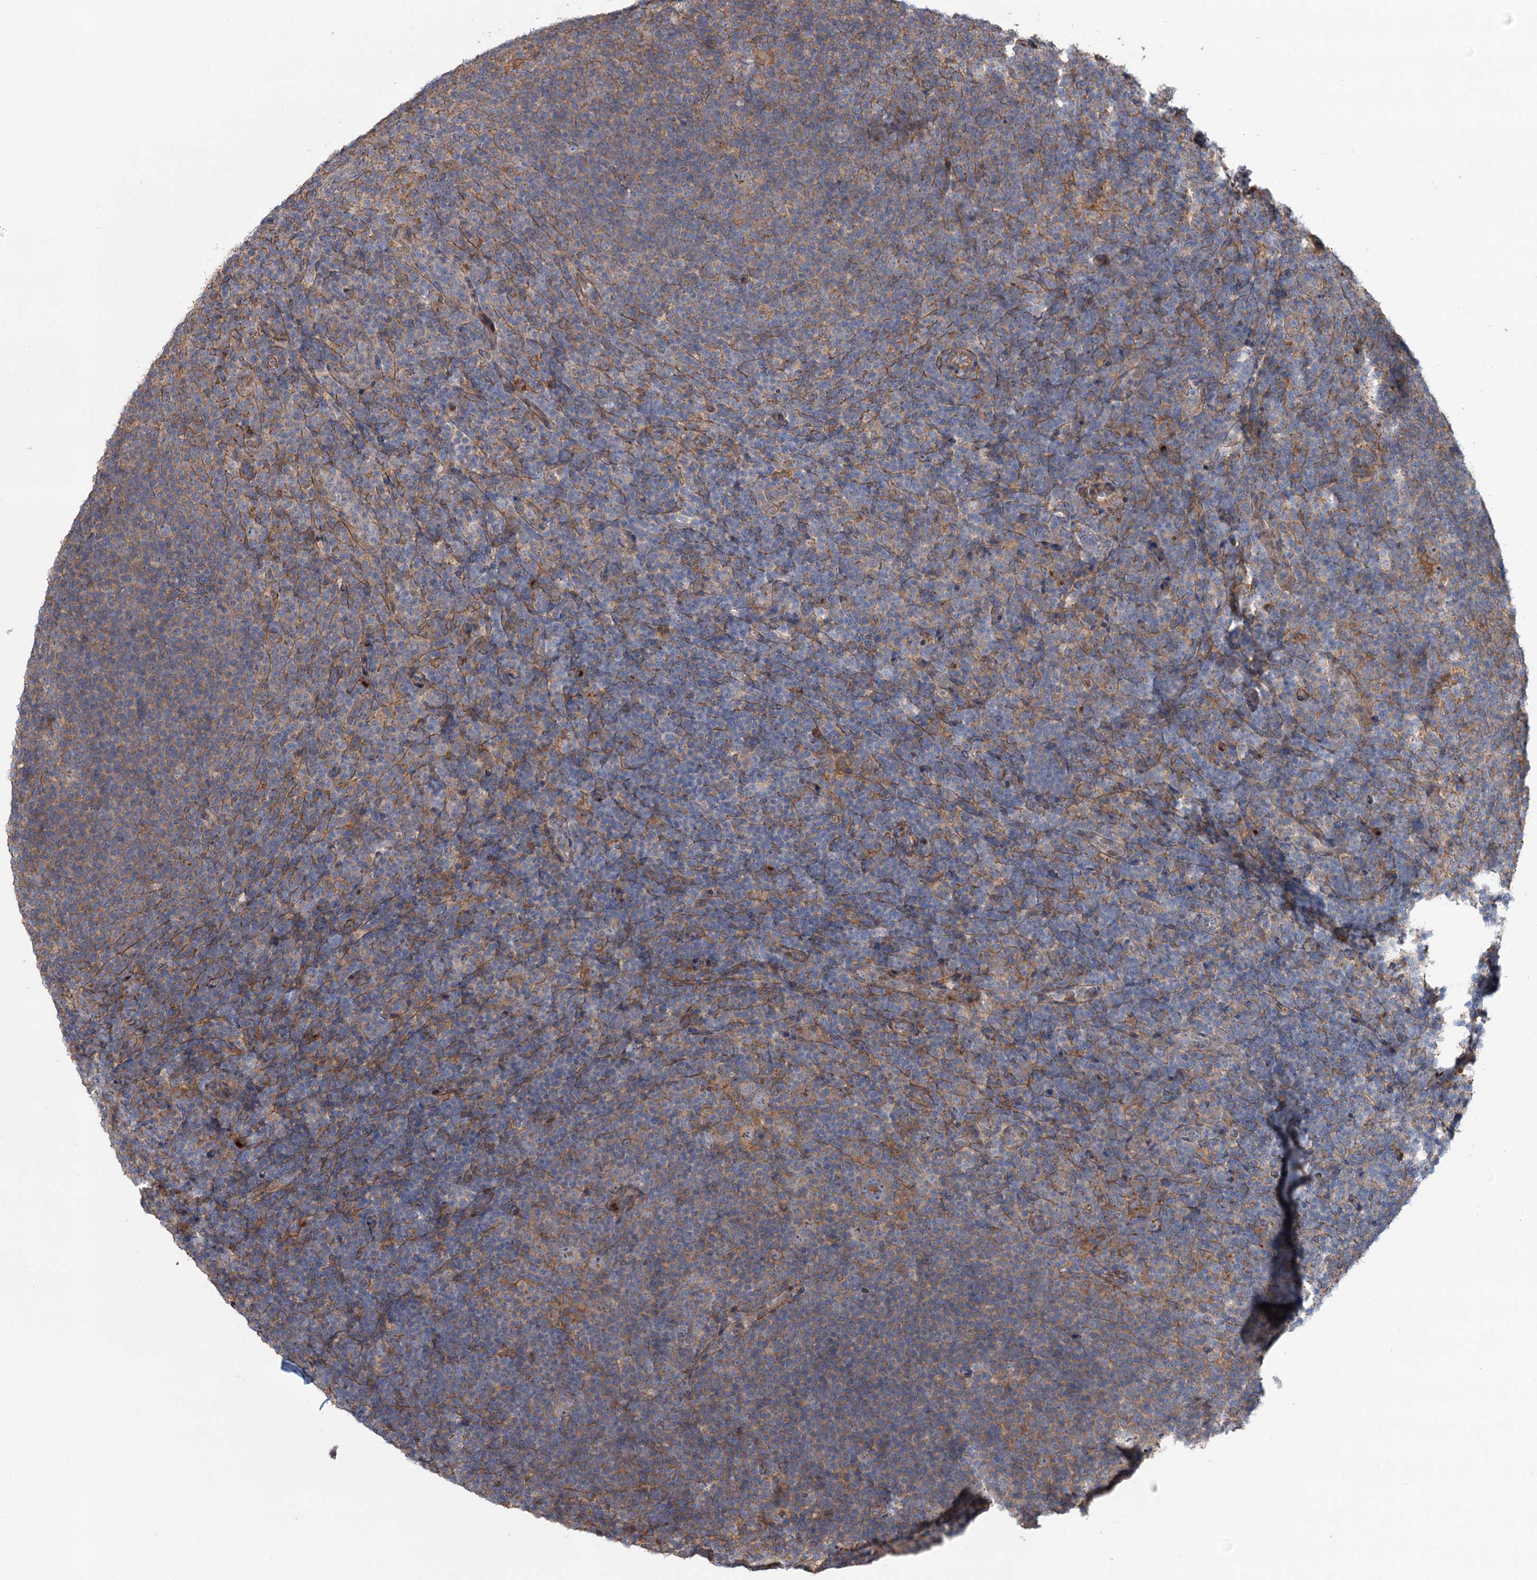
{"staining": {"intensity": "weak", "quantity": "<25%", "location": "cytoplasmic/membranous"}, "tissue": "lymphoma", "cell_type": "Tumor cells", "image_type": "cancer", "snomed": [{"axis": "morphology", "description": "Hodgkin's disease, NOS"}, {"axis": "topography", "description": "Lymph node"}], "caption": "Protein analysis of lymphoma demonstrates no significant staining in tumor cells.", "gene": "SEC24A", "patient": {"sex": "female", "age": 57}}